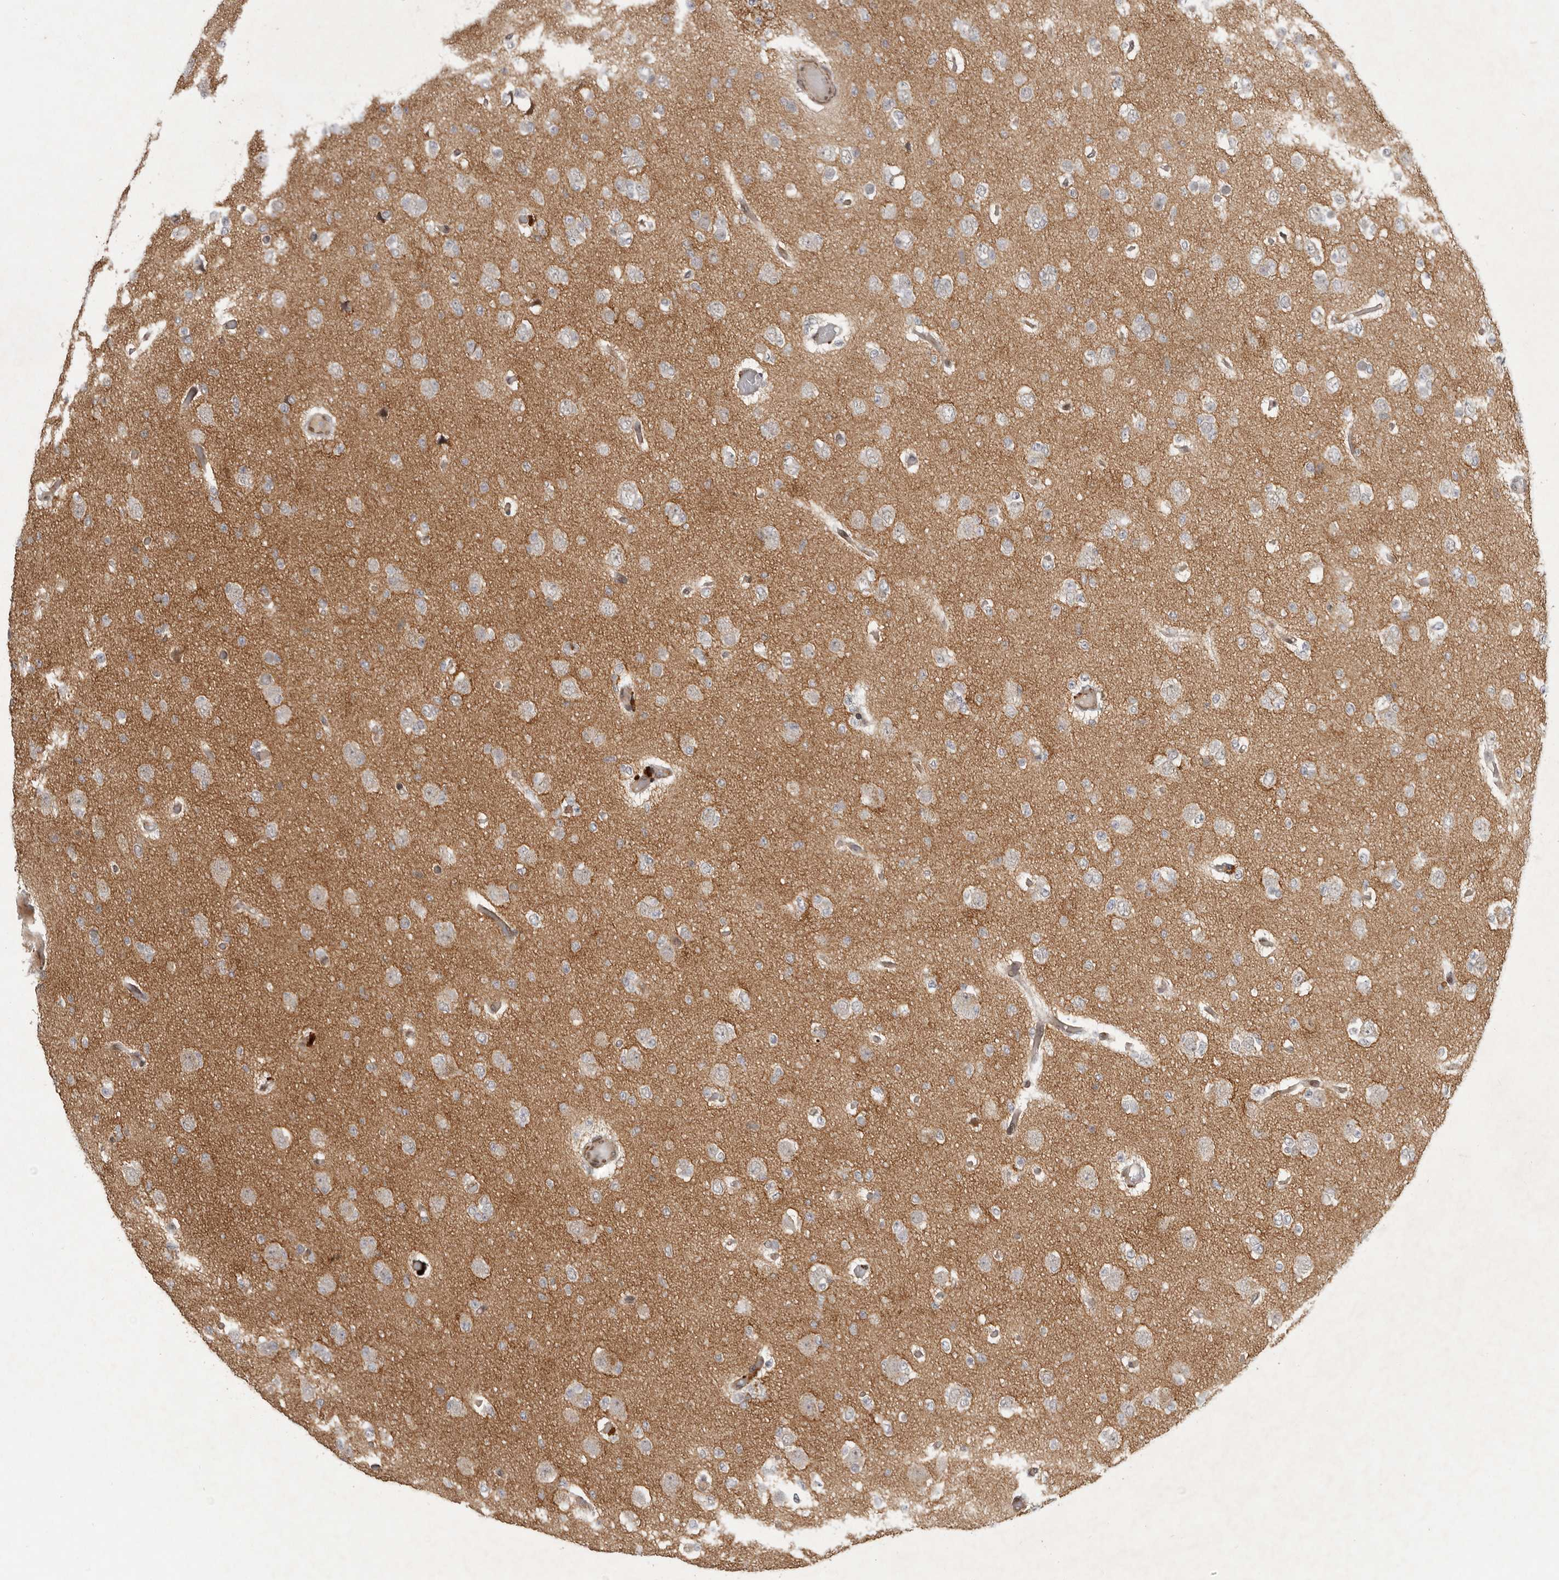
{"staining": {"intensity": "negative", "quantity": "none", "location": "none"}, "tissue": "glioma", "cell_type": "Tumor cells", "image_type": "cancer", "snomed": [{"axis": "morphology", "description": "Glioma, malignant, Low grade"}, {"axis": "topography", "description": "Brain"}], "caption": "IHC image of neoplastic tissue: malignant glioma (low-grade) stained with DAB (3,3'-diaminobenzidine) exhibits no significant protein staining in tumor cells.", "gene": "RABIF", "patient": {"sex": "female", "age": 22}}